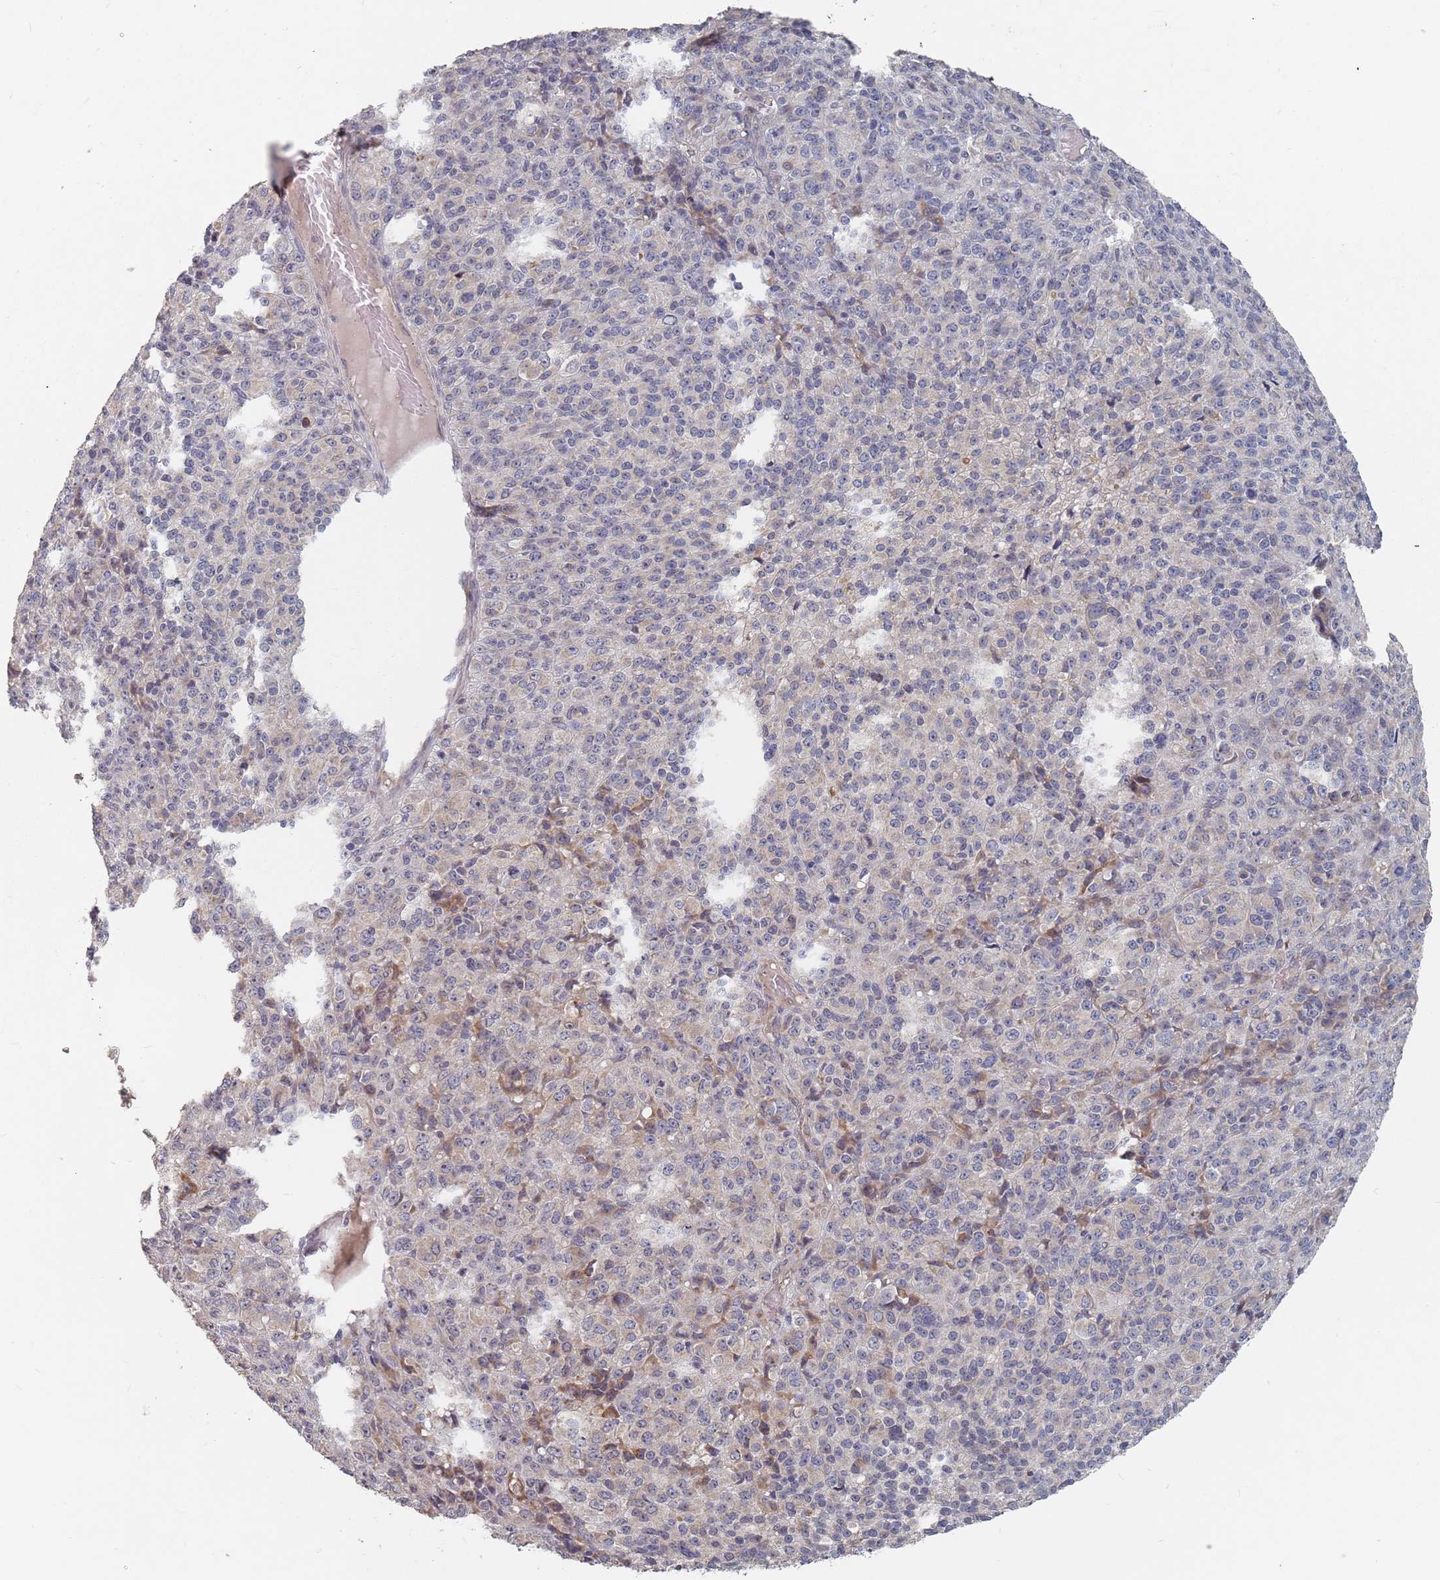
{"staining": {"intensity": "negative", "quantity": "none", "location": "none"}, "tissue": "melanoma", "cell_type": "Tumor cells", "image_type": "cancer", "snomed": [{"axis": "morphology", "description": "Malignant melanoma, Metastatic site"}, {"axis": "topography", "description": "Brain"}], "caption": "Malignant melanoma (metastatic site) was stained to show a protein in brown. There is no significant expression in tumor cells. (Brightfield microscopy of DAB (3,3'-diaminobenzidine) immunohistochemistry (IHC) at high magnification).", "gene": "ADAL", "patient": {"sex": "female", "age": 56}}